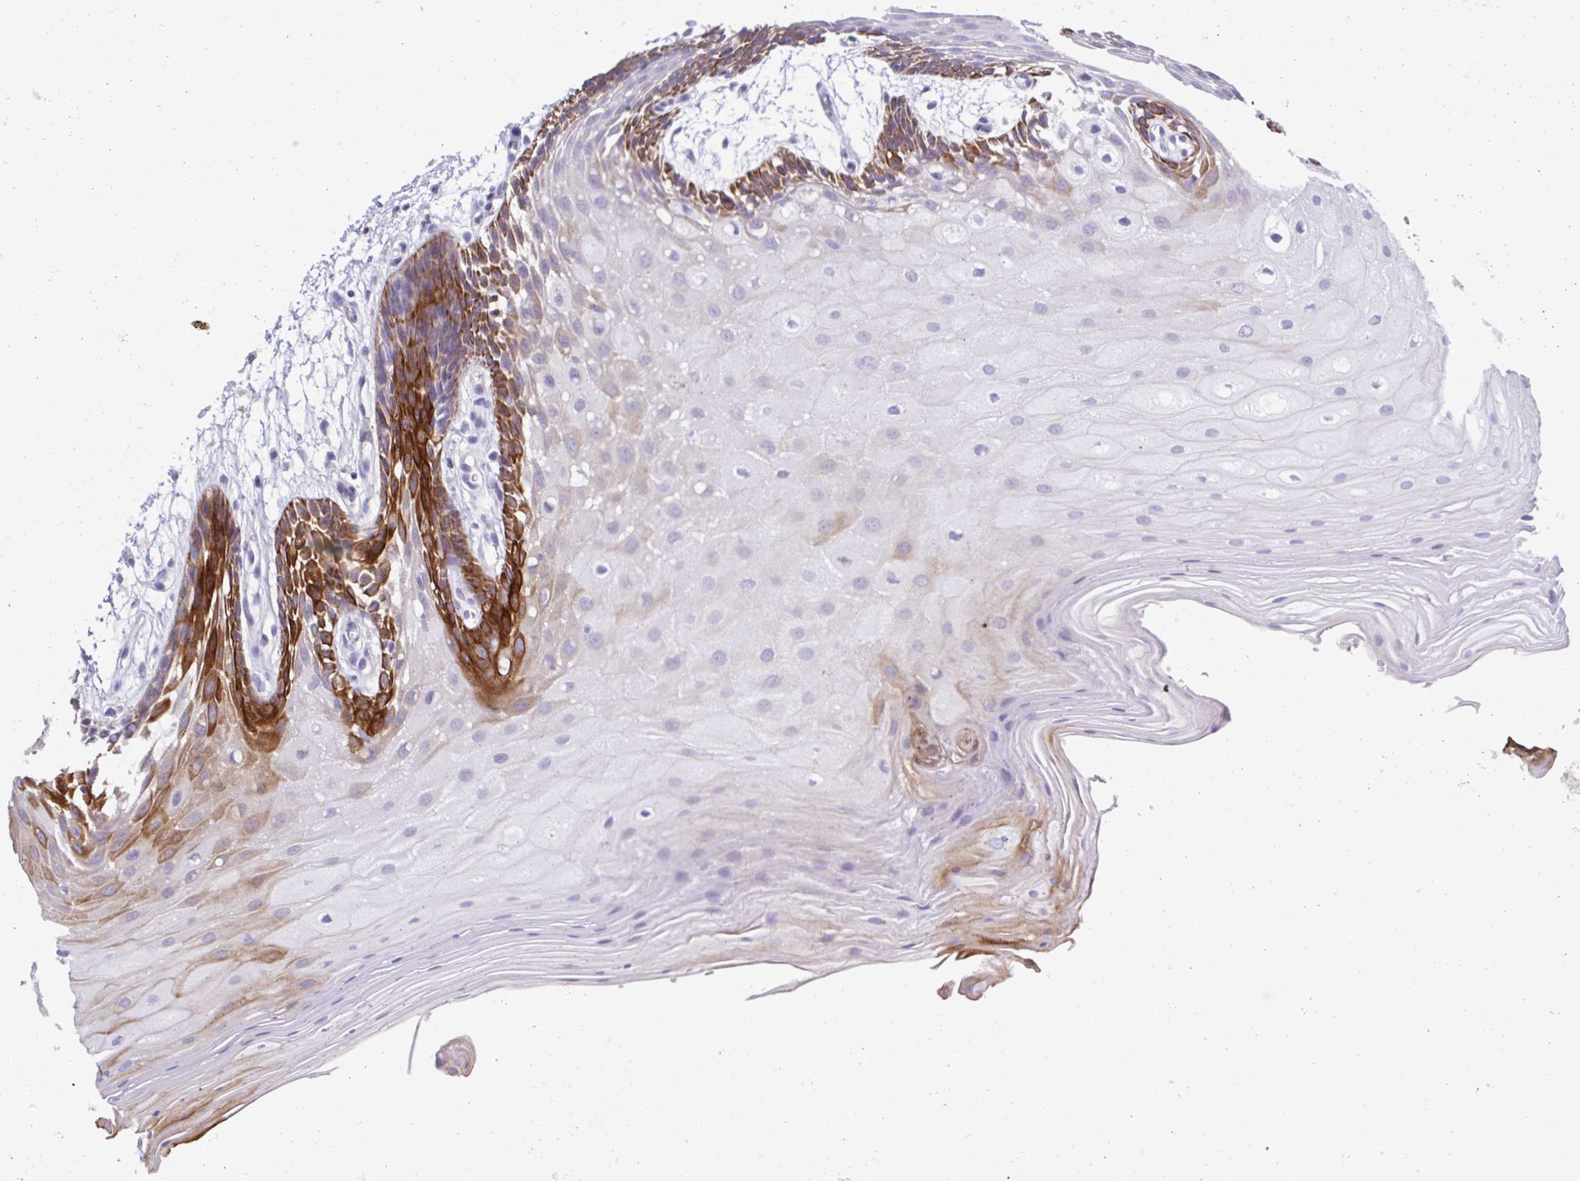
{"staining": {"intensity": "strong", "quantity": "25%-75%", "location": "cytoplasmic/membranous"}, "tissue": "oral mucosa", "cell_type": "Squamous epithelial cells", "image_type": "normal", "snomed": [{"axis": "morphology", "description": "Normal tissue, NOS"}, {"axis": "morphology", "description": "Squamous cell carcinoma, NOS"}, {"axis": "topography", "description": "Oral tissue"}, {"axis": "topography", "description": "Tounge, NOS"}, {"axis": "topography", "description": "Head-Neck"}], "caption": "IHC staining of unremarkable oral mucosa, which shows high levels of strong cytoplasmic/membranous expression in about 25%-75% of squamous epithelial cells indicating strong cytoplasmic/membranous protein staining. The staining was performed using DAB (brown) for protein detection and nuclei were counterstained in hematoxylin (blue).", "gene": "PLA2G4E", "patient": {"sex": "male", "age": 62}}